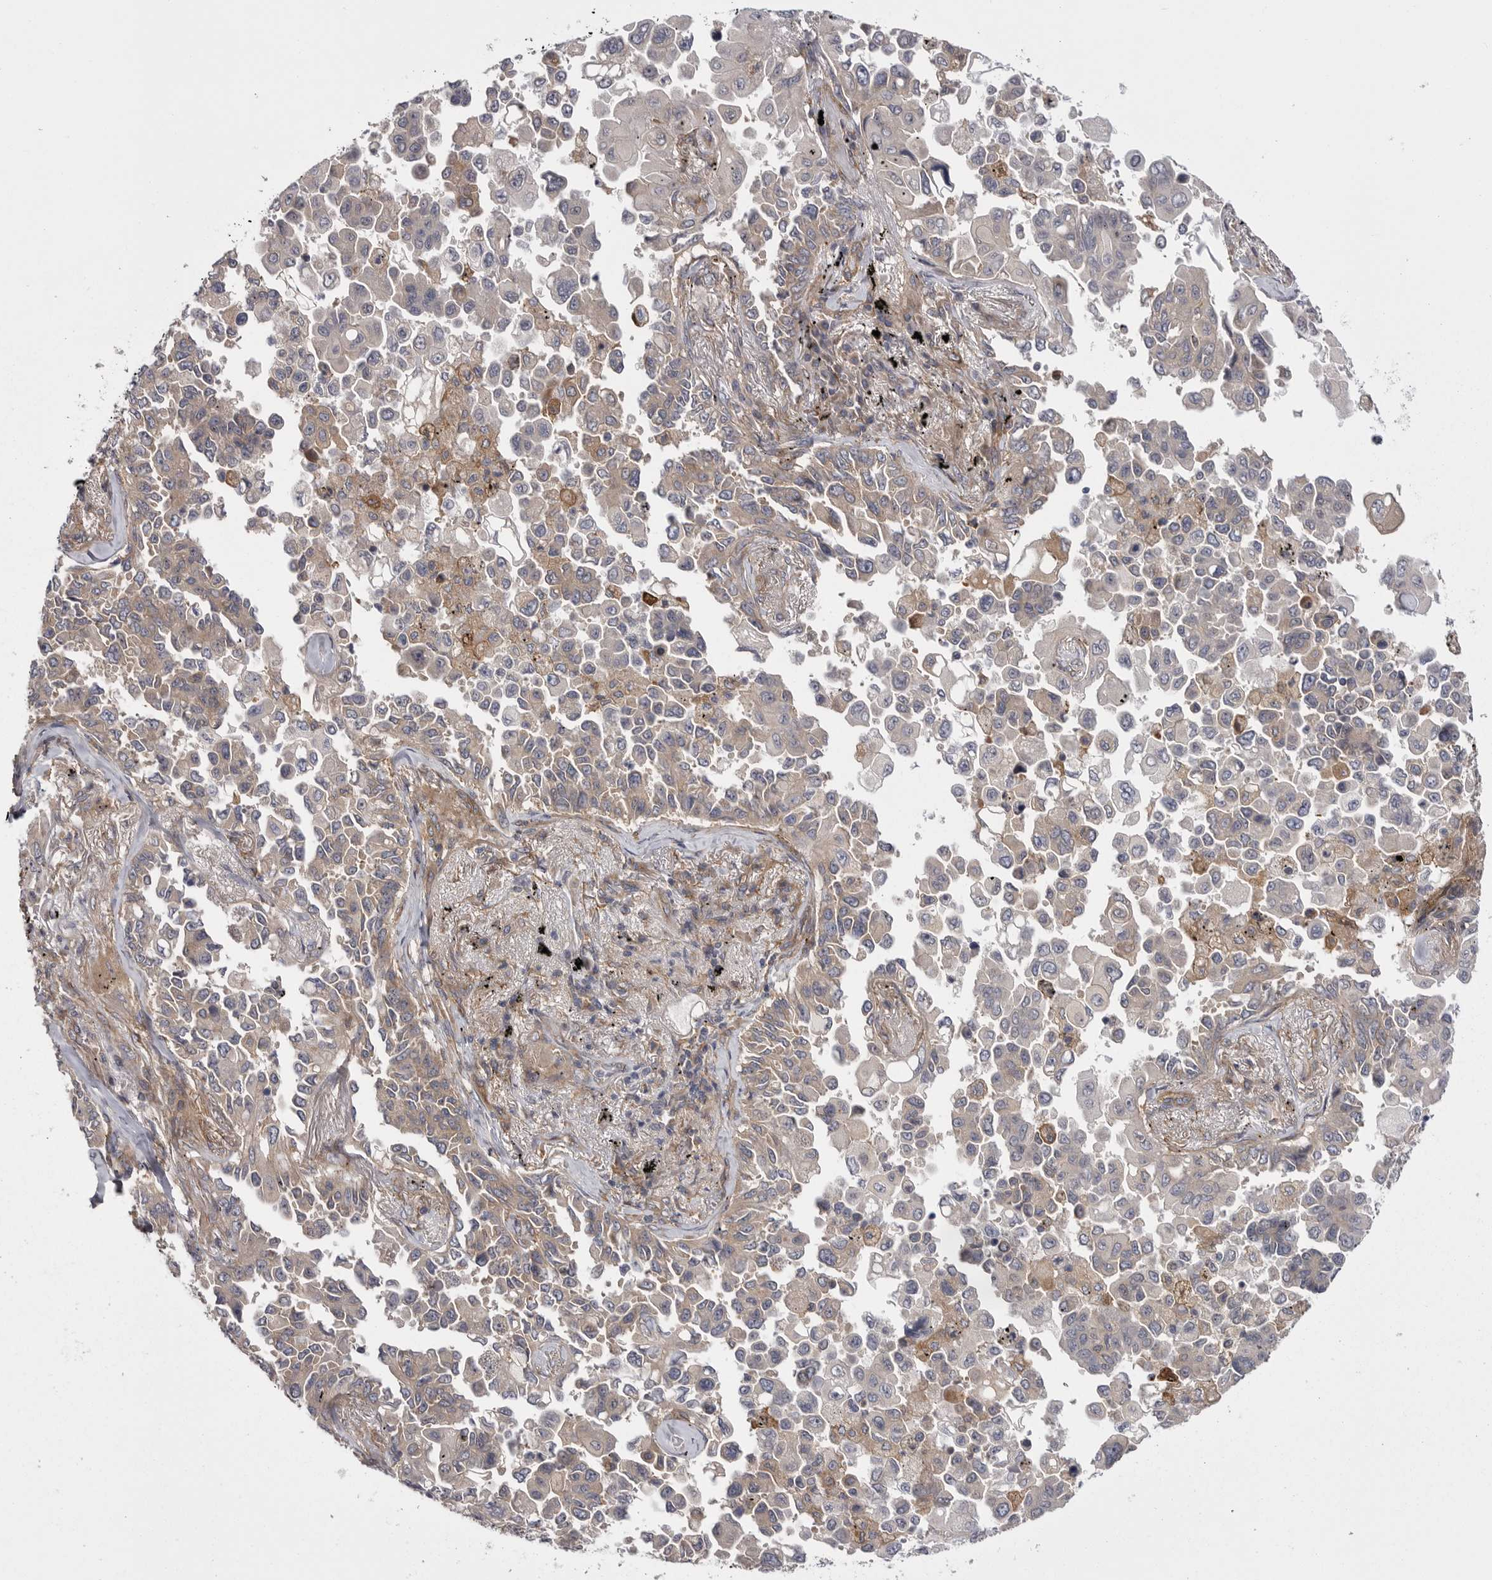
{"staining": {"intensity": "weak", "quantity": "<25%", "location": "cytoplasmic/membranous"}, "tissue": "lung cancer", "cell_type": "Tumor cells", "image_type": "cancer", "snomed": [{"axis": "morphology", "description": "Adenocarcinoma, NOS"}, {"axis": "topography", "description": "Lung"}], "caption": "Immunohistochemistry image of lung cancer (adenocarcinoma) stained for a protein (brown), which demonstrates no expression in tumor cells. (Brightfield microscopy of DAB IHC at high magnification).", "gene": "OSBPL9", "patient": {"sex": "female", "age": 67}}